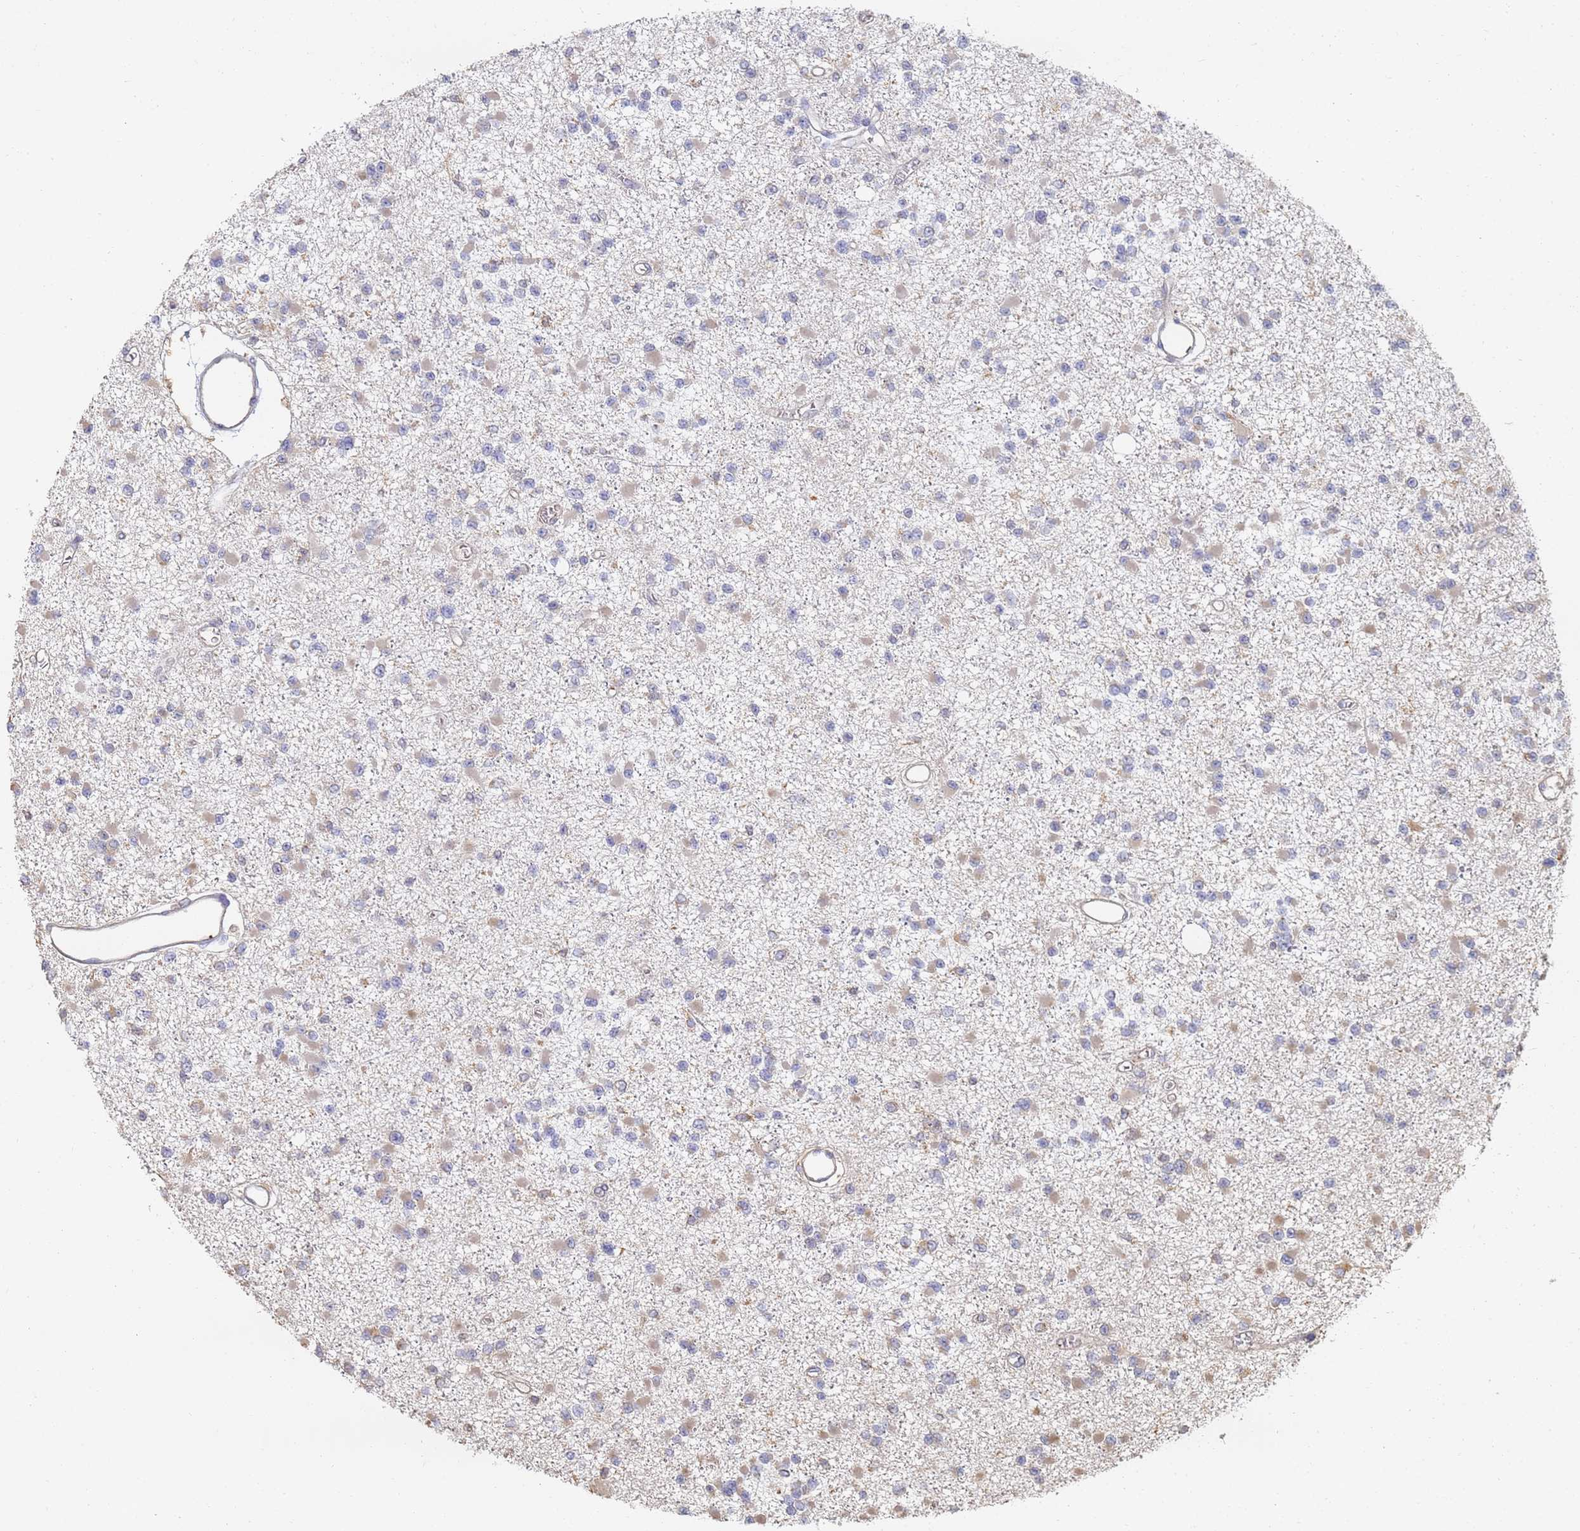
{"staining": {"intensity": "weak", "quantity": "<25%", "location": "cytoplasmic/membranous"}, "tissue": "glioma", "cell_type": "Tumor cells", "image_type": "cancer", "snomed": [{"axis": "morphology", "description": "Glioma, malignant, Low grade"}, {"axis": "topography", "description": "Brain"}], "caption": "Immunohistochemical staining of human malignant glioma (low-grade) displays no significant positivity in tumor cells. (IHC, brightfield microscopy, high magnification).", "gene": "BIN2", "patient": {"sex": "female", "age": 22}}